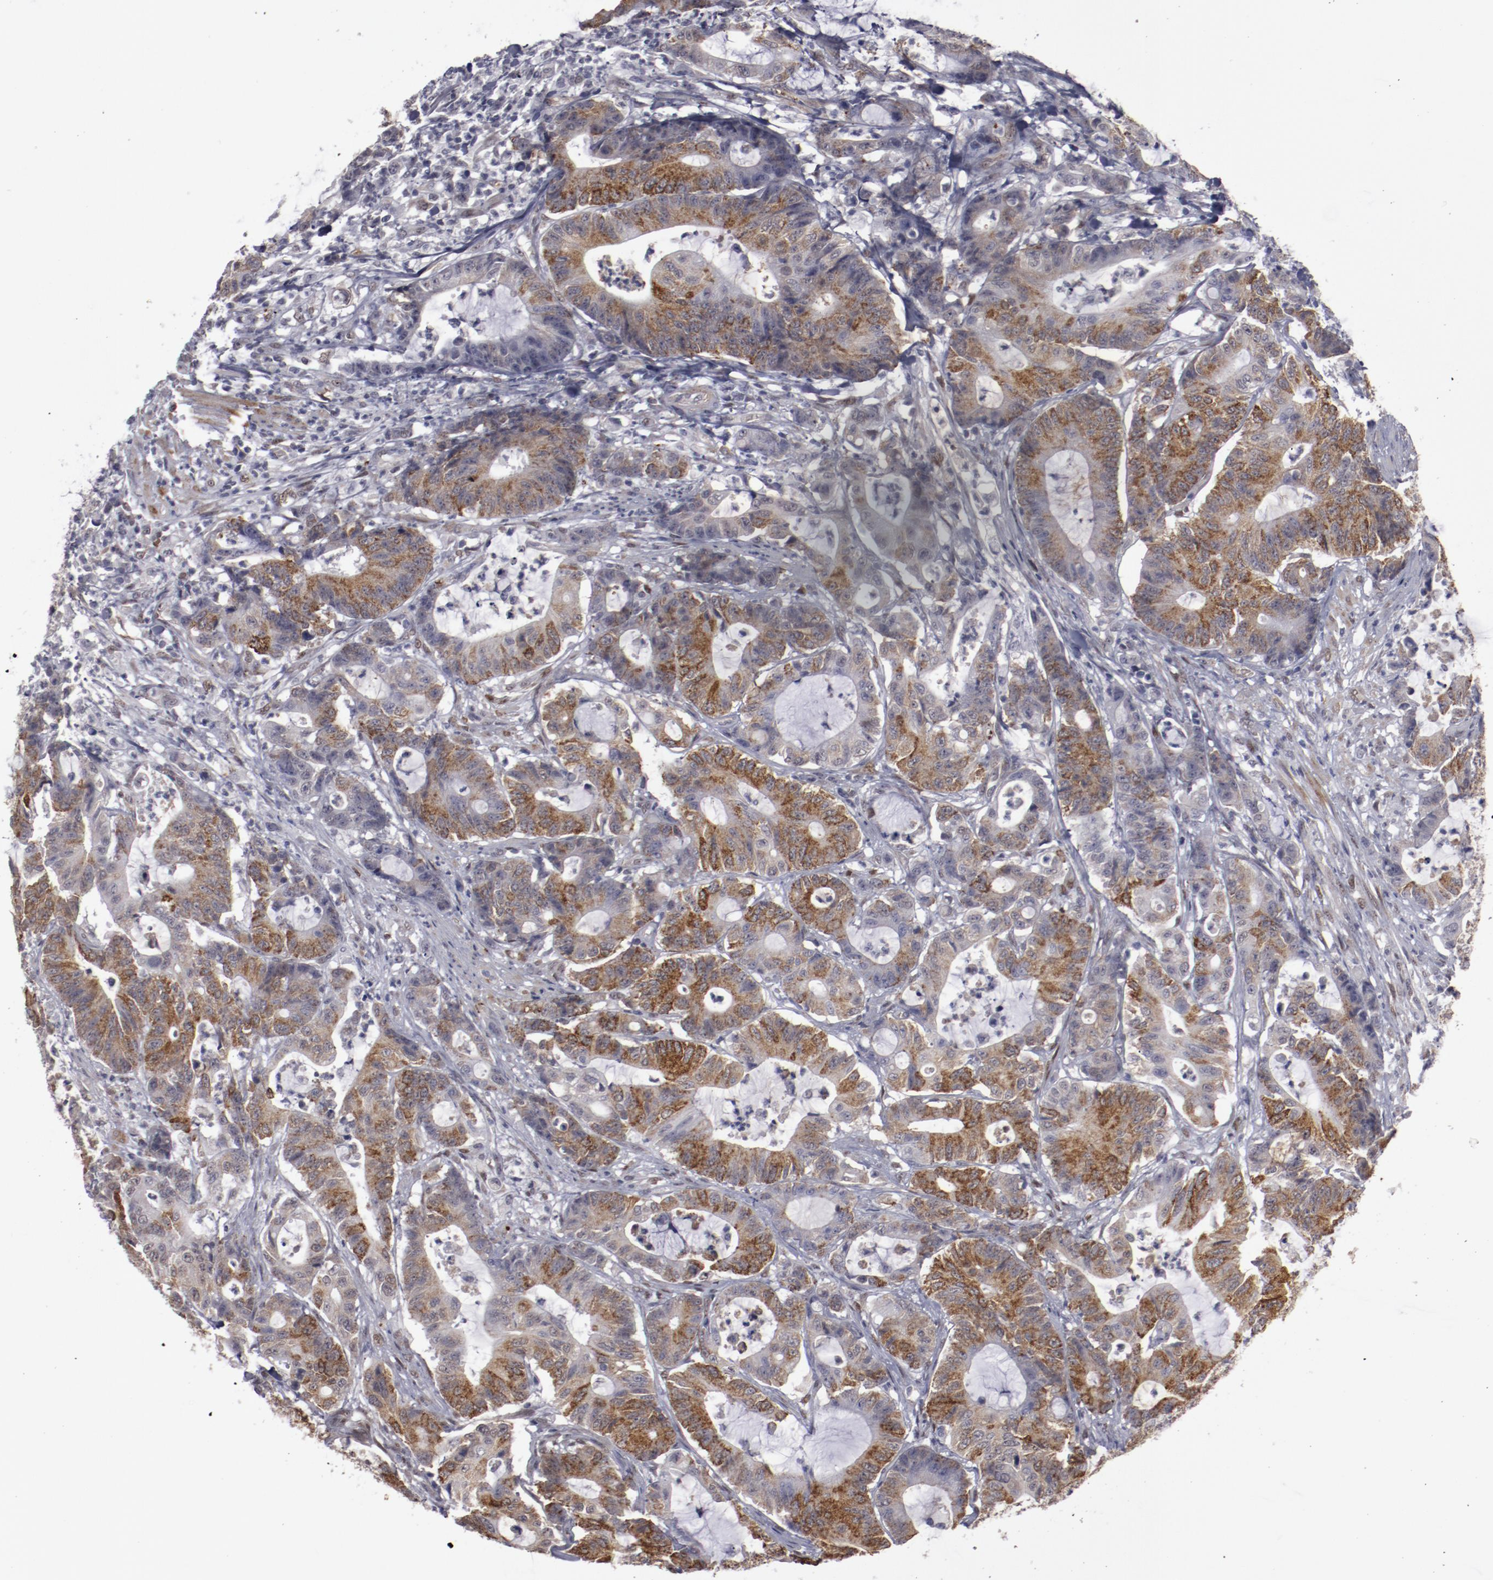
{"staining": {"intensity": "moderate", "quantity": "25%-75%", "location": "cytoplasmic/membranous"}, "tissue": "colorectal cancer", "cell_type": "Tumor cells", "image_type": "cancer", "snomed": [{"axis": "morphology", "description": "Adenocarcinoma, NOS"}, {"axis": "topography", "description": "Colon"}], "caption": "Colorectal adenocarcinoma stained with IHC displays moderate cytoplasmic/membranous expression in about 25%-75% of tumor cells.", "gene": "LEF1", "patient": {"sex": "female", "age": 84}}